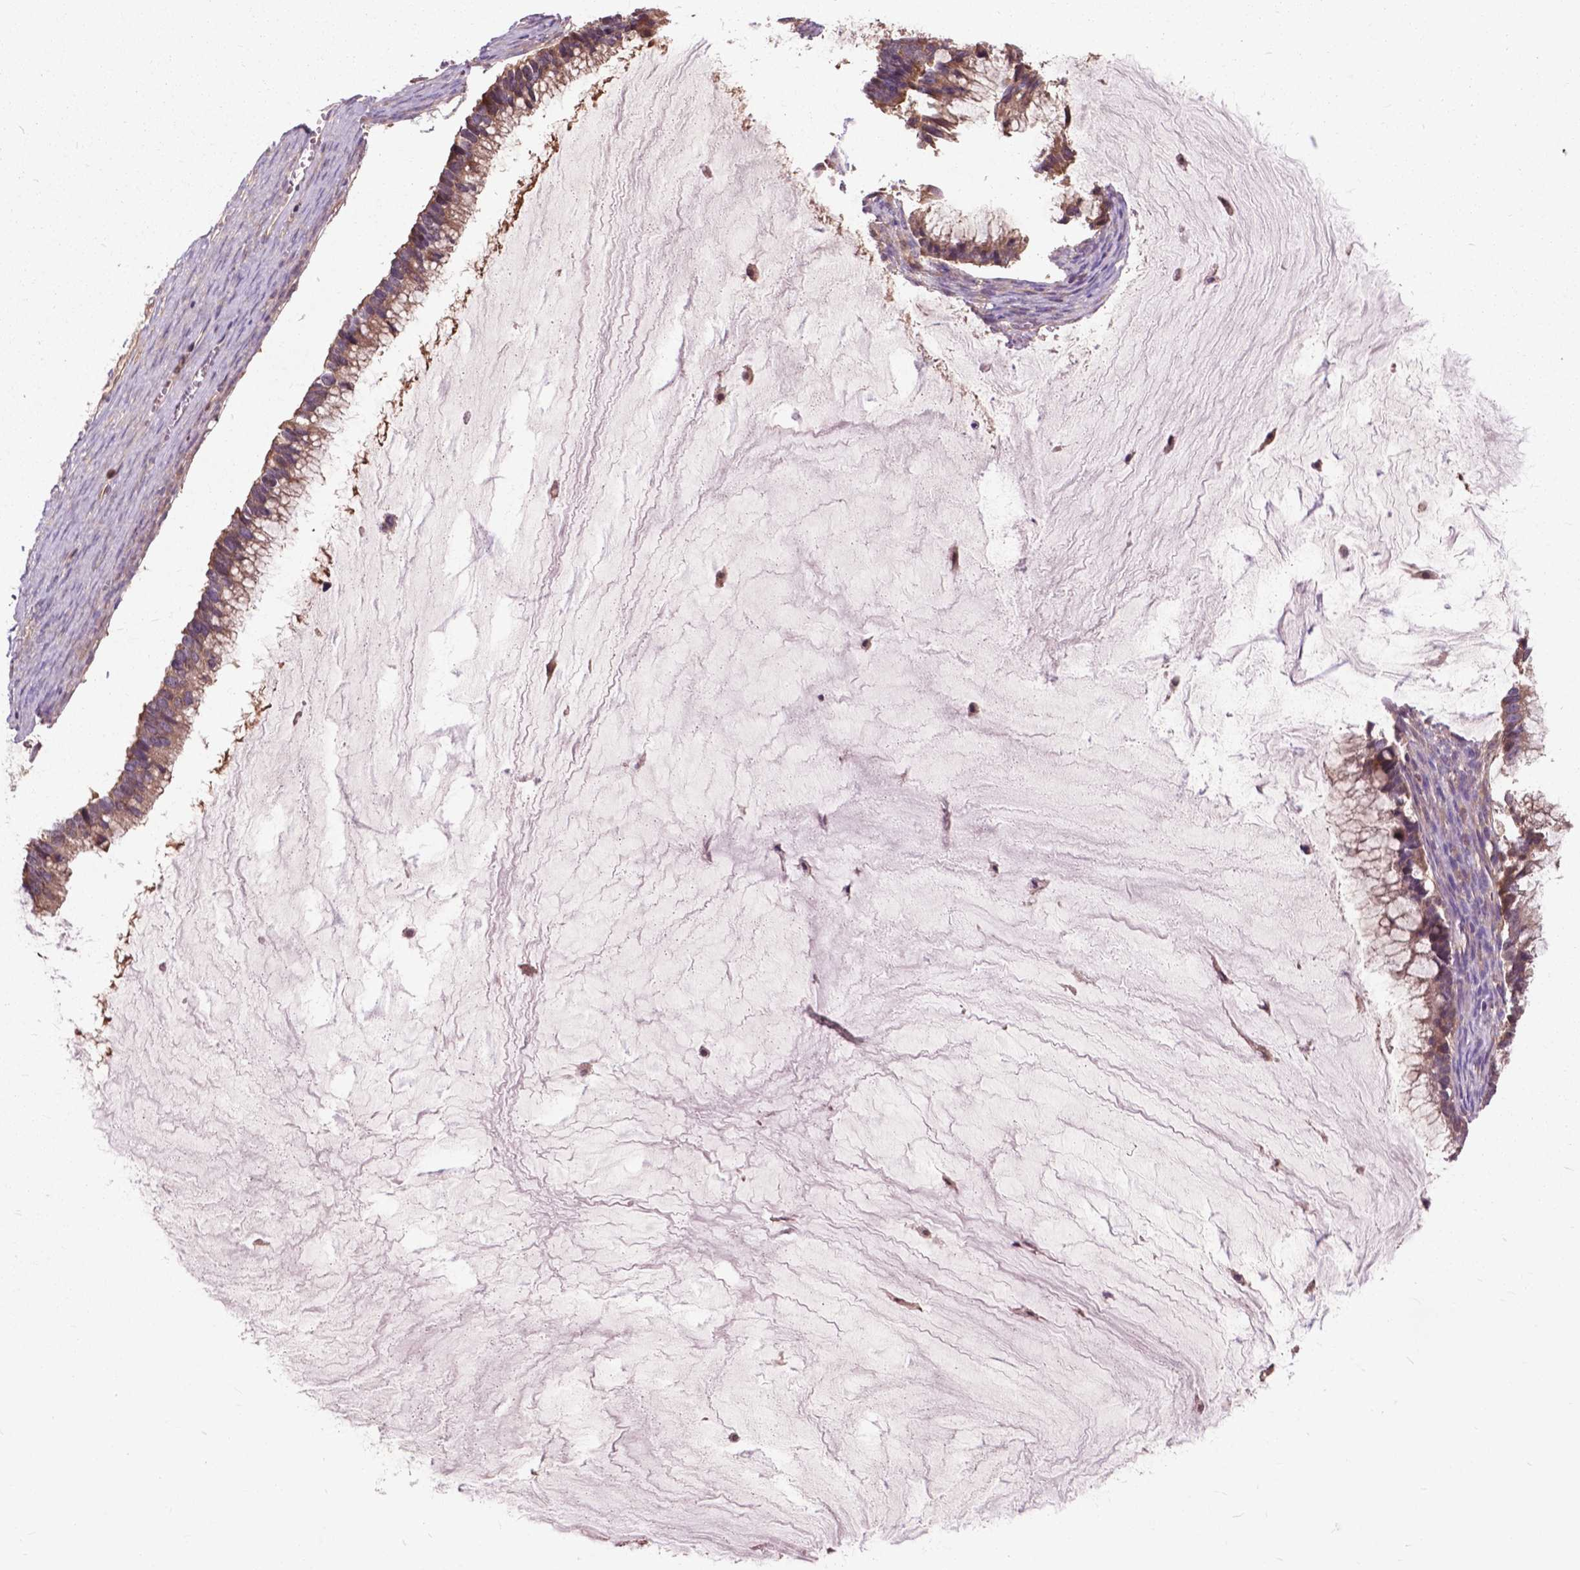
{"staining": {"intensity": "moderate", "quantity": ">75%", "location": "cytoplasmic/membranous"}, "tissue": "ovarian cancer", "cell_type": "Tumor cells", "image_type": "cancer", "snomed": [{"axis": "morphology", "description": "Cystadenocarcinoma, mucinous, NOS"}, {"axis": "topography", "description": "Ovary"}], "caption": "This photomicrograph exhibits immunohistochemistry staining of ovarian mucinous cystadenocarcinoma, with medium moderate cytoplasmic/membranous expression in about >75% of tumor cells.", "gene": "ARAF", "patient": {"sex": "female", "age": 38}}